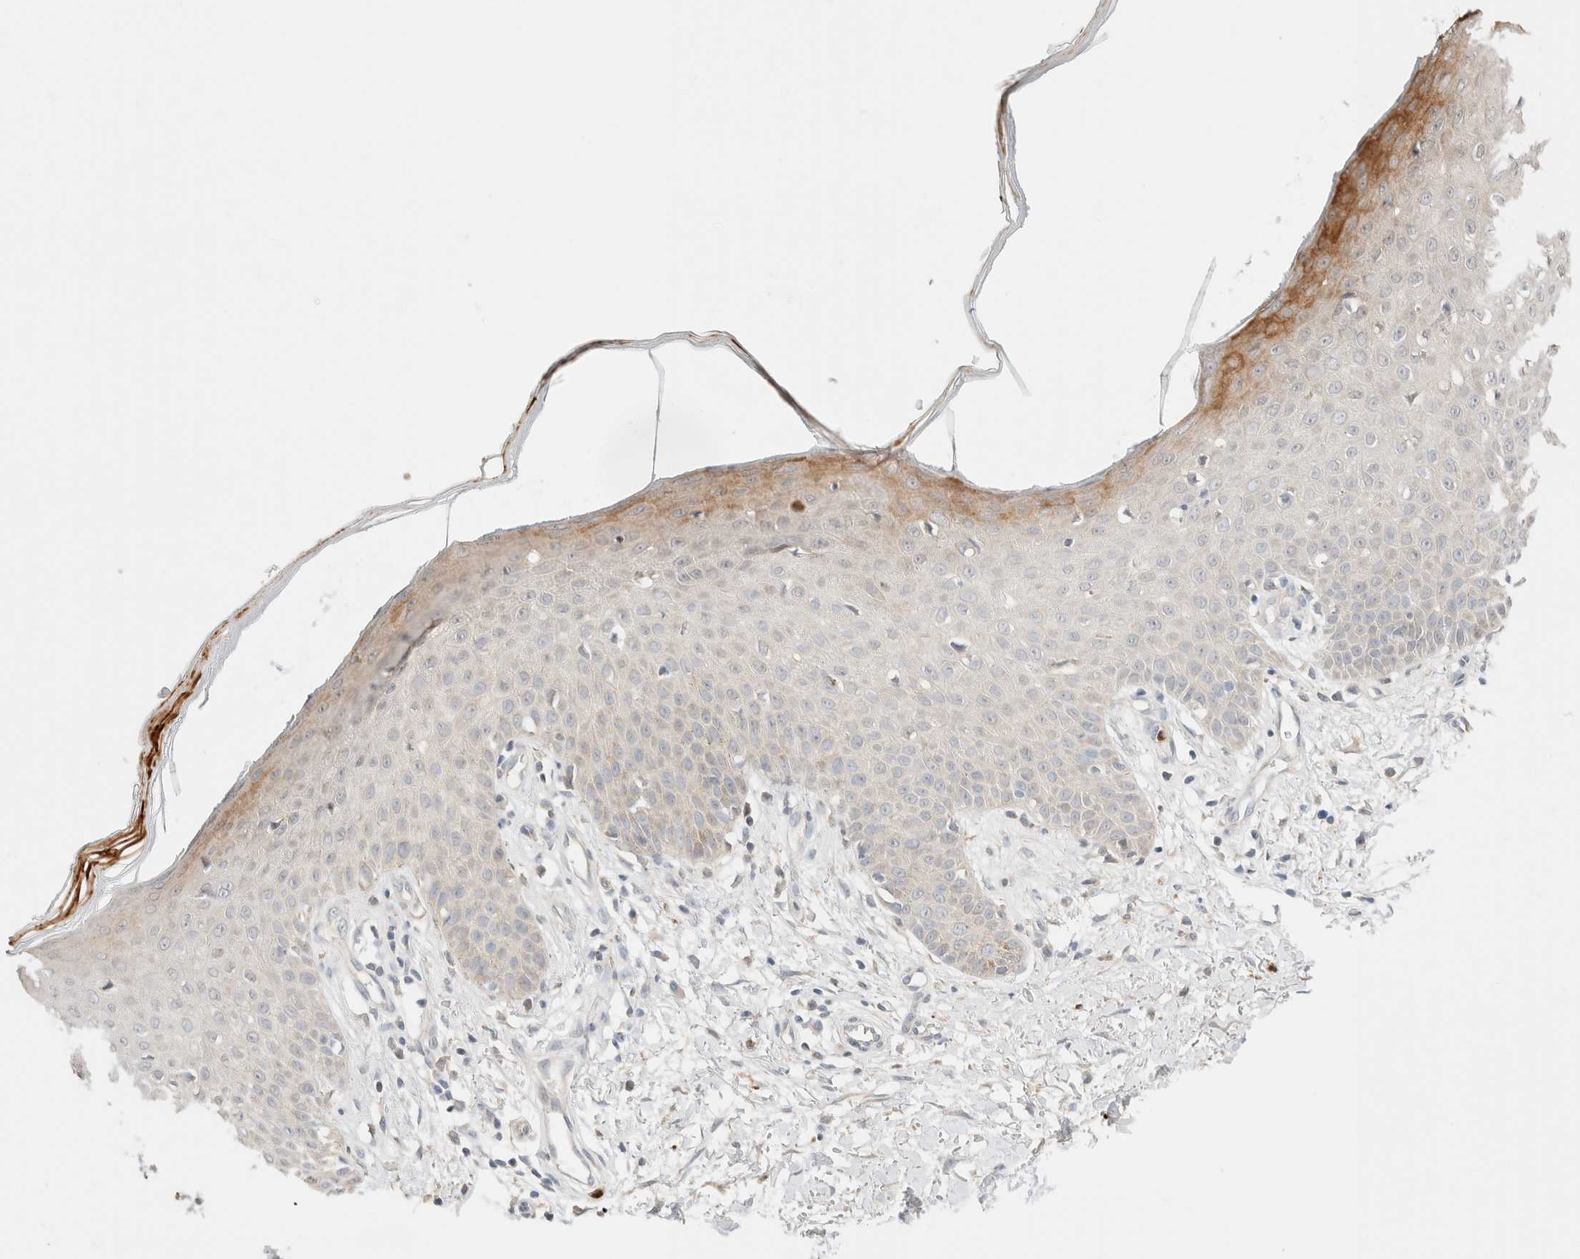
{"staining": {"intensity": "negative", "quantity": "none", "location": "none"}, "tissue": "skin", "cell_type": "Fibroblasts", "image_type": "normal", "snomed": [{"axis": "morphology", "description": "Normal tissue, NOS"}, {"axis": "morphology", "description": "Inflammation, NOS"}, {"axis": "topography", "description": "Skin"}], "caption": "High magnification brightfield microscopy of normal skin stained with DAB (3,3'-diaminobenzidine) (brown) and counterstained with hematoxylin (blue): fibroblasts show no significant staining.", "gene": "SGSM2", "patient": {"sex": "female", "age": 44}}